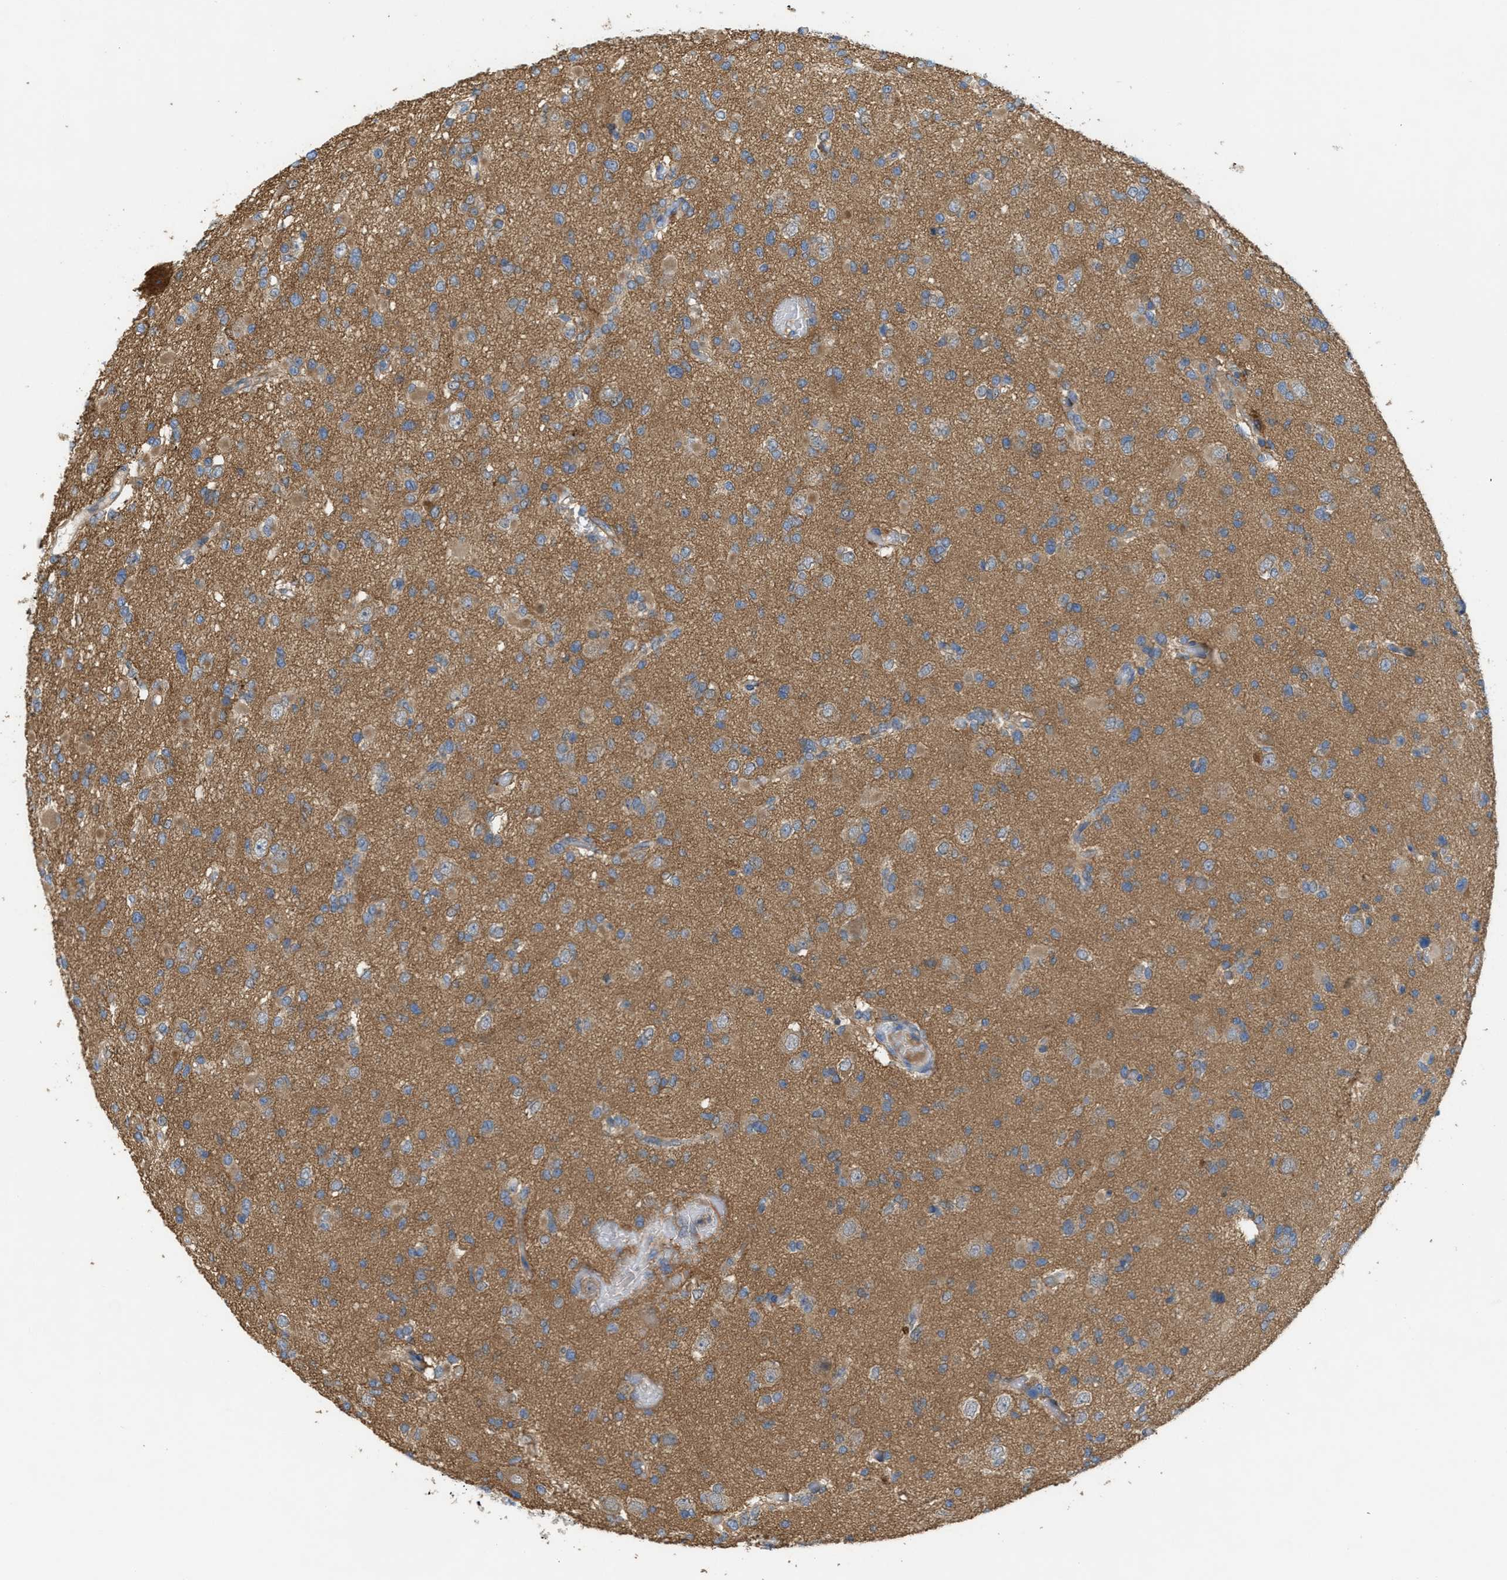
{"staining": {"intensity": "weak", "quantity": ">75%", "location": "cytoplasmic/membranous"}, "tissue": "glioma", "cell_type": "Tumor cells", "image_type": "cancer", "snomed": [{"axis": "morphology", "description": "Glioma, malignant, Low grade"}, {"axis": "topography", "description": "Brain"}], "caption": "An immunohistochemistry (IHC) histopathology image of tumor tissue is shown. Protein staining in brown highlights weak cytoplasmic/membranous positivity in glioma within tumor cells.", "gene": "UBA5", "patient": {"sex": "female", "age": 22}}